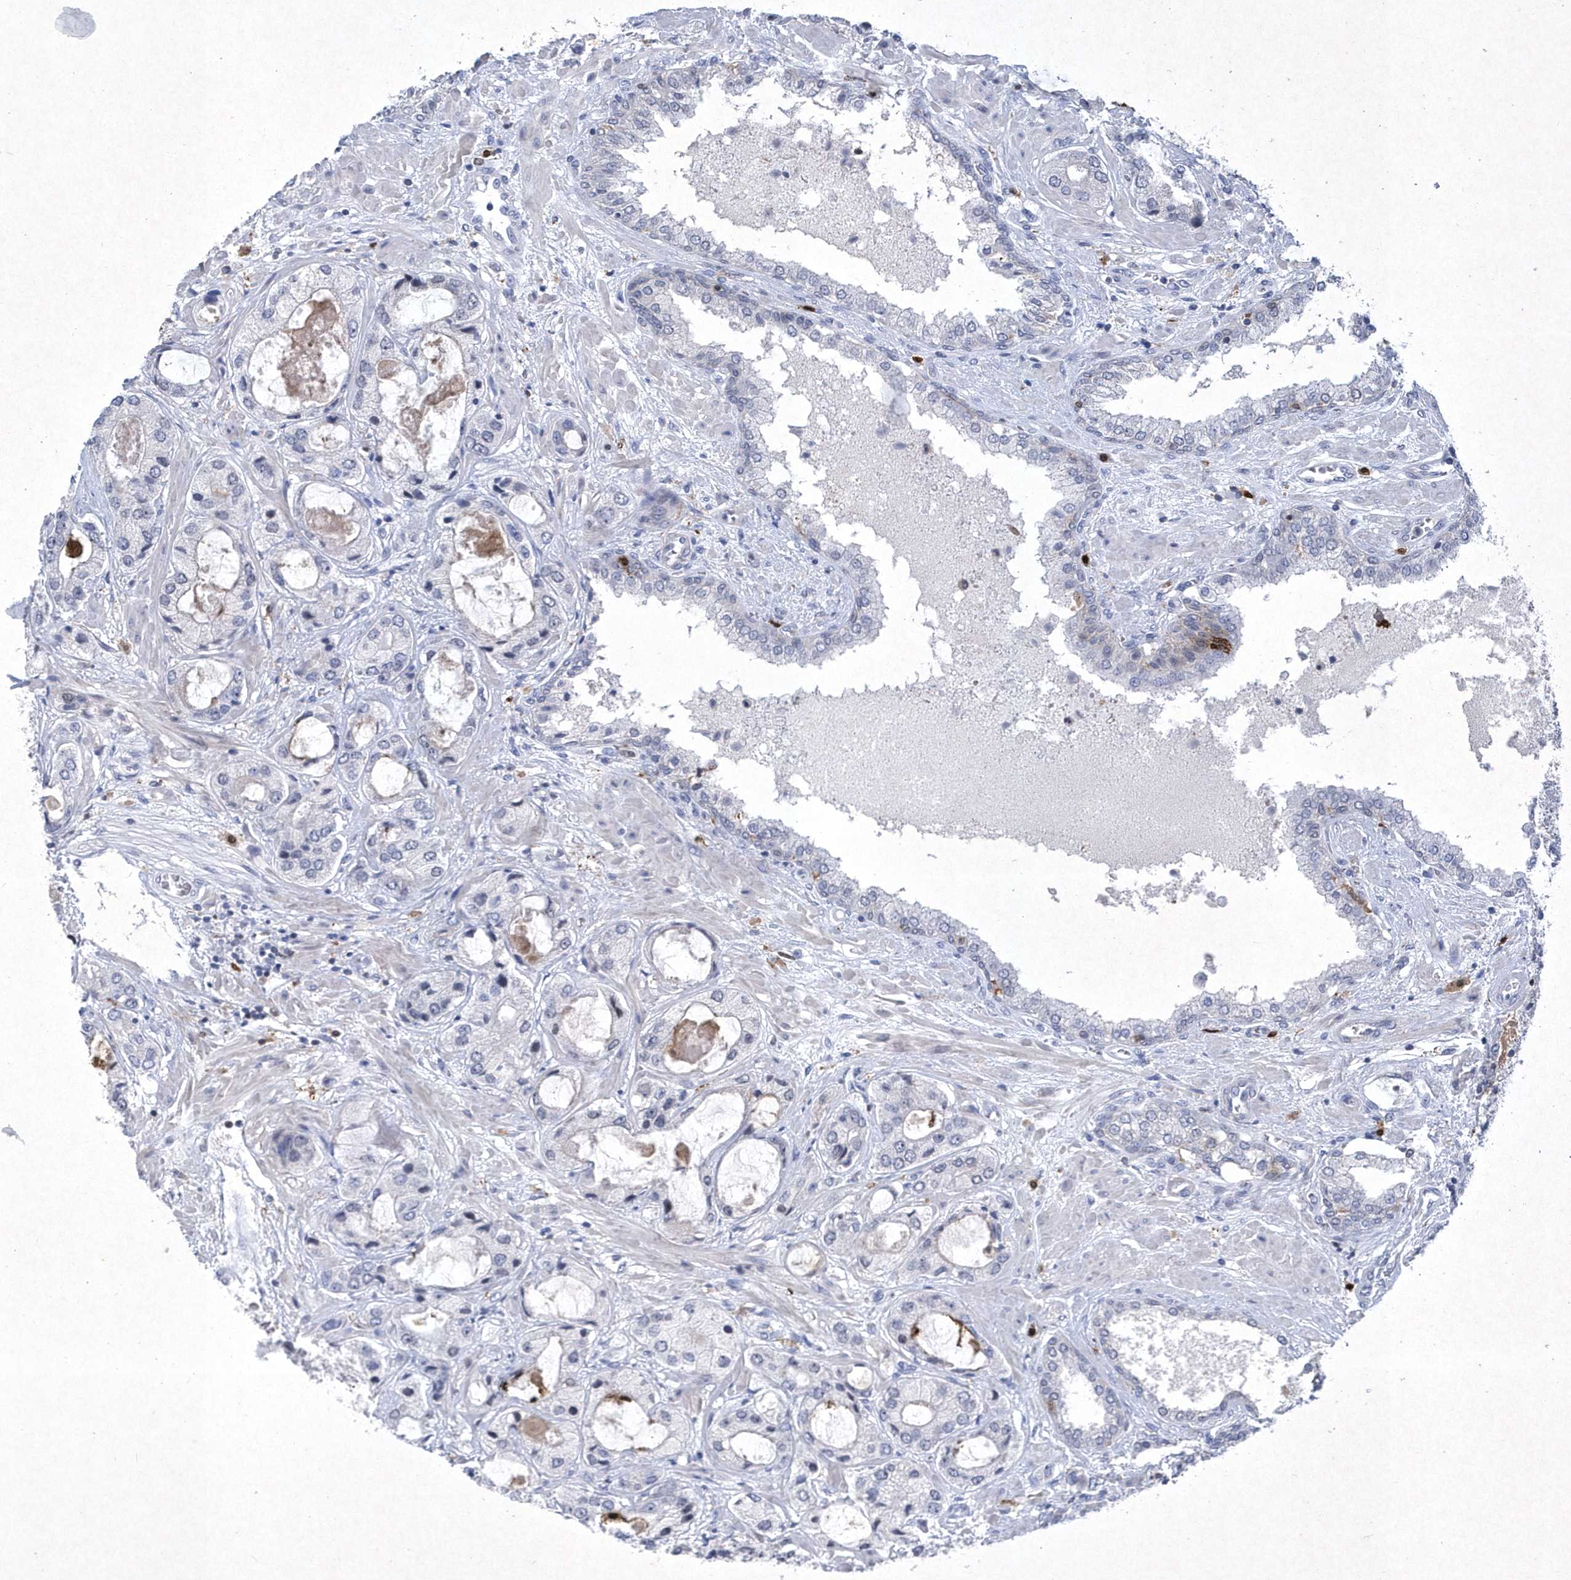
{"staining": {"intensity": "negative", "quantity": "none", "location": "none"}, "tissue": "prostate cancer", "cell_type": "Tumor cells", "image_type": "cancer", "snomed": [{"axis": "morphology", "description": "Normal tissue, NOS"}, {"axis": "morphology", "description": "Adenocarcinoma, High grade"}, {"axis": "topography", "description": "Prostate"}, {"axis": "topography", "description": "Peripheral nerve tissue"}], "caption": "Tumor cells show no significant staining in high-grade adenocarcinoma (prostate).", "gene": "BHLHA15", "patient": {"sex": "male", "age": 59}}